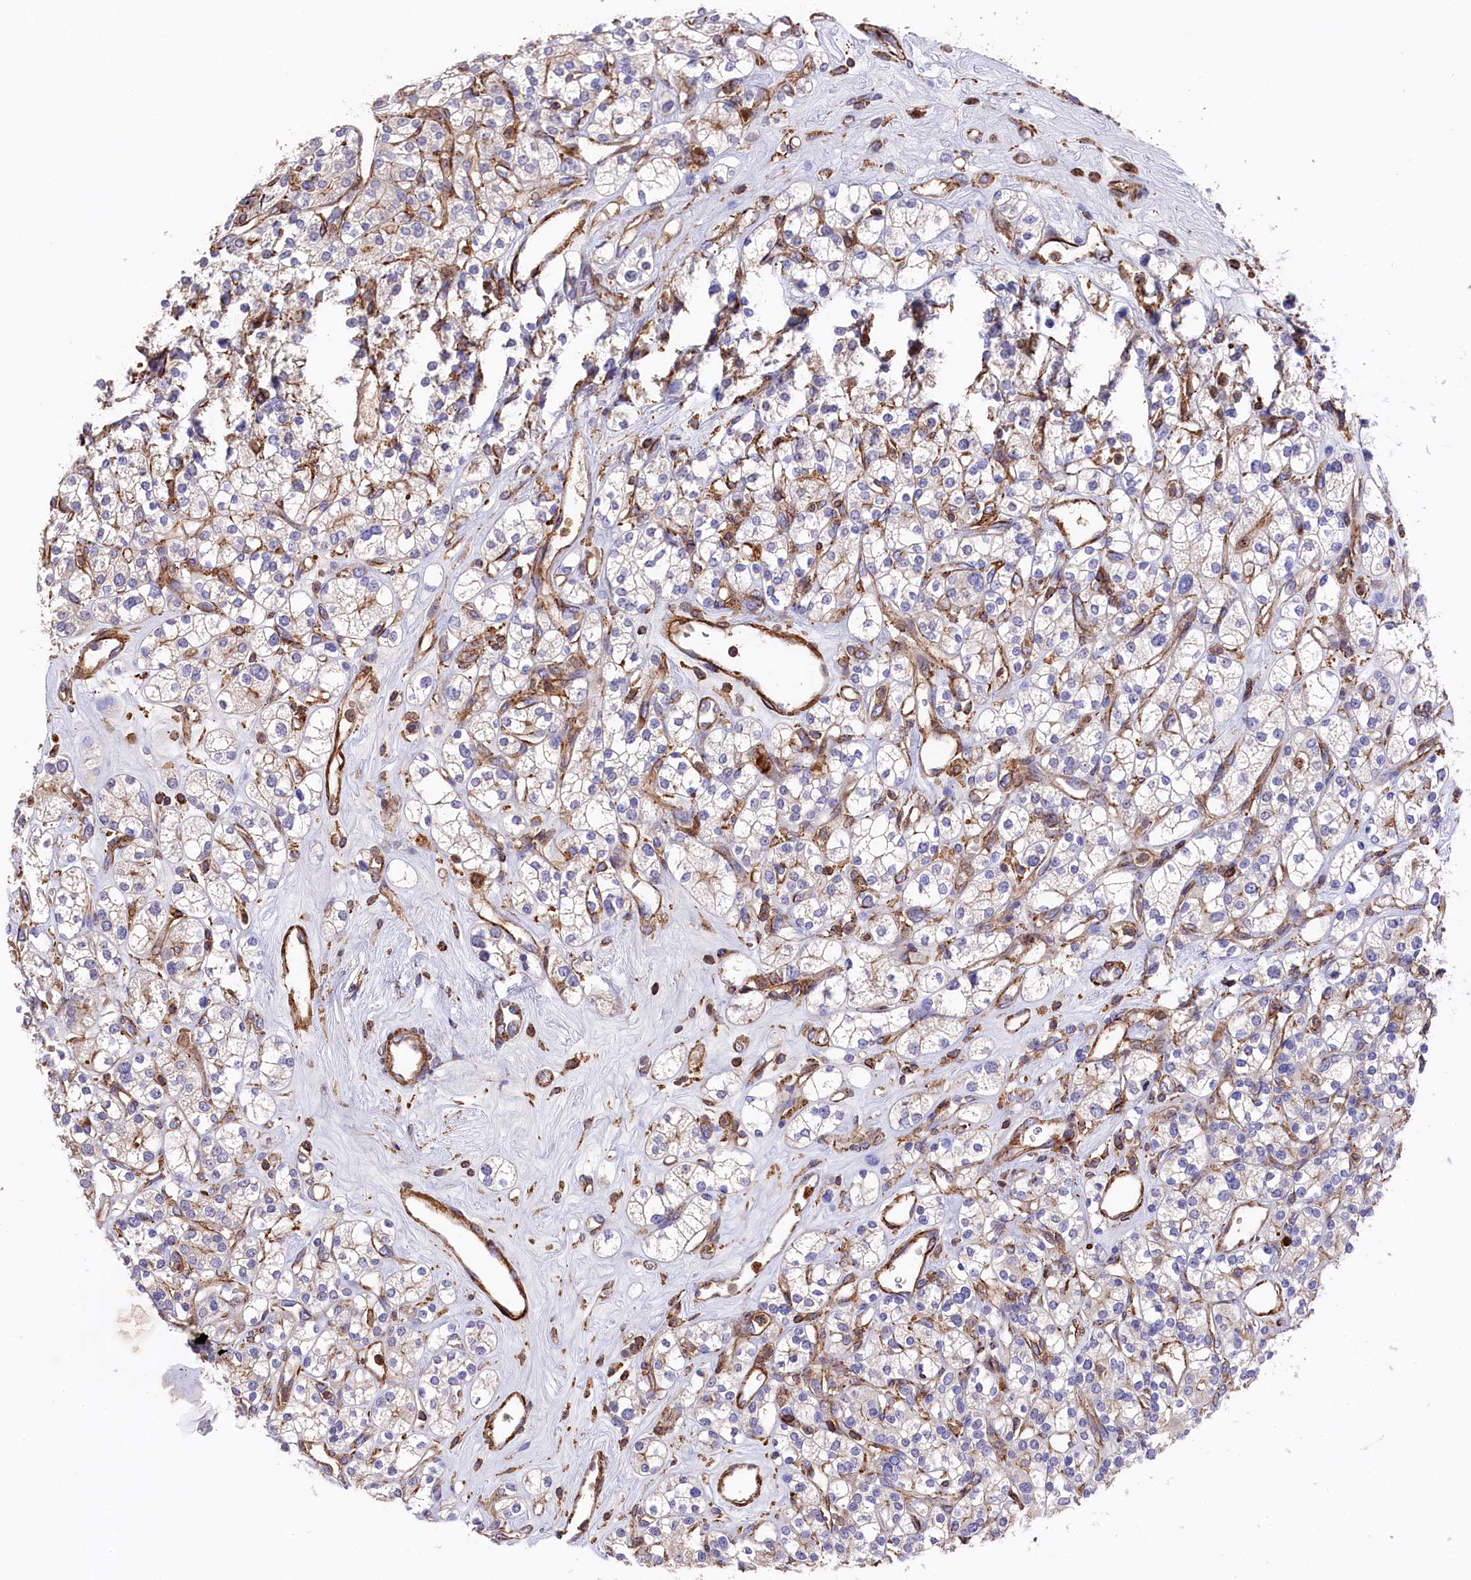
{"staining": {"intensity": "weak", "quantity": "<25%", "location": "cytoplasmic/membranous"}, "tissue": "renal cancer", "cell_type": "Tumor cells", "image_type": "cancer", "snomed": [{"axis": "morphology", "description": "Adenocarcinoma, NOS"}, {"axis": "topography", "description": "Kidney"}], "caption": "DAB immunohistochemical staining of renal adenocarcinoma reveals no significant positivity in tumor cells. (Brightfield microscopy of DAB immunohistochemistry (IHC) at high magnification).", "gene": "RAPSN", "patient": {"sex": "male", "age": 77}}